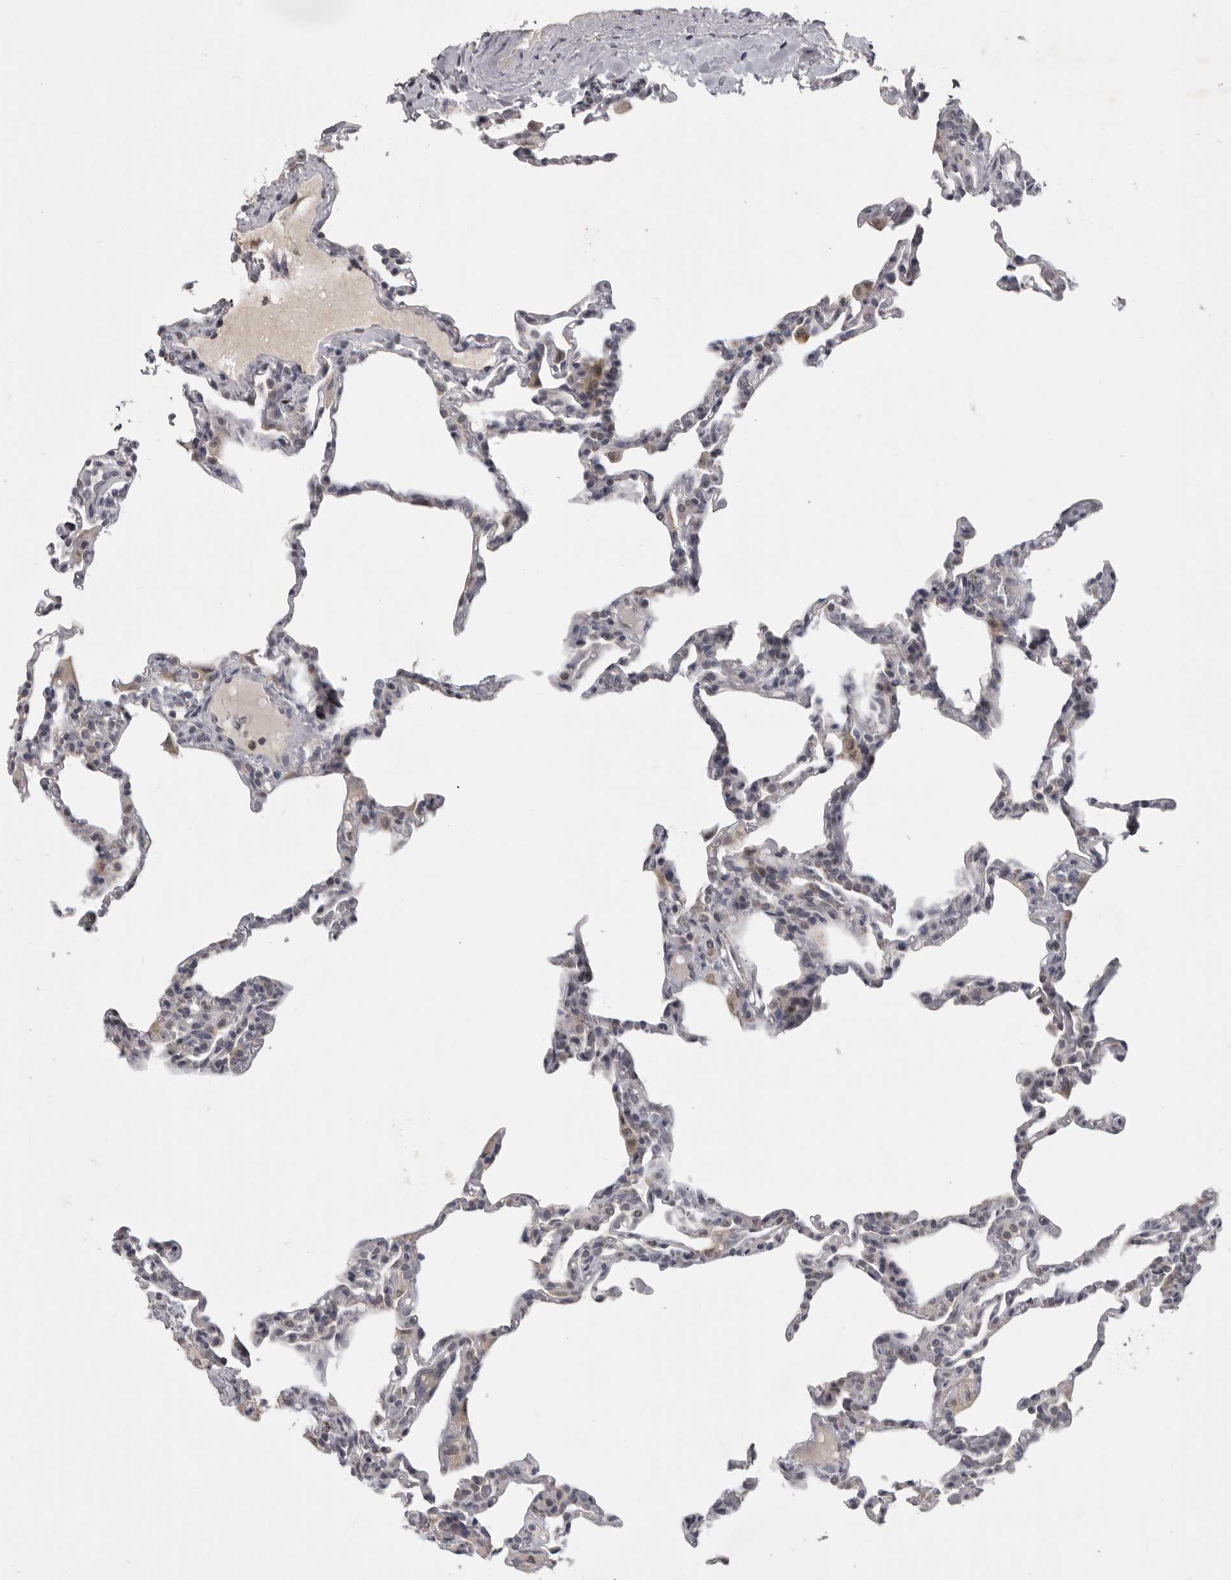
{"staining": {"intensity": "negative", "quantity": "none", "location": "none"}, "tissue": "lung", "cell_type": "Alveolar cells", "image_type": "normal", "snomed": [{"axis": "morphology", "description": "Normal tissue, NOS"}, {"axis": "topography", "description": "Lung"}], "caption": "Immunohistochemistry histopathology image of unremarkable human lung stained for a protein (brown), which displays no positivity in alveolar cells. The staining is performed using DAB brown chromogen with nuclei counter-stained in using hematoxylin.", "gene": "MRTO4", "patient": {"sex": "male", "age": 20}}